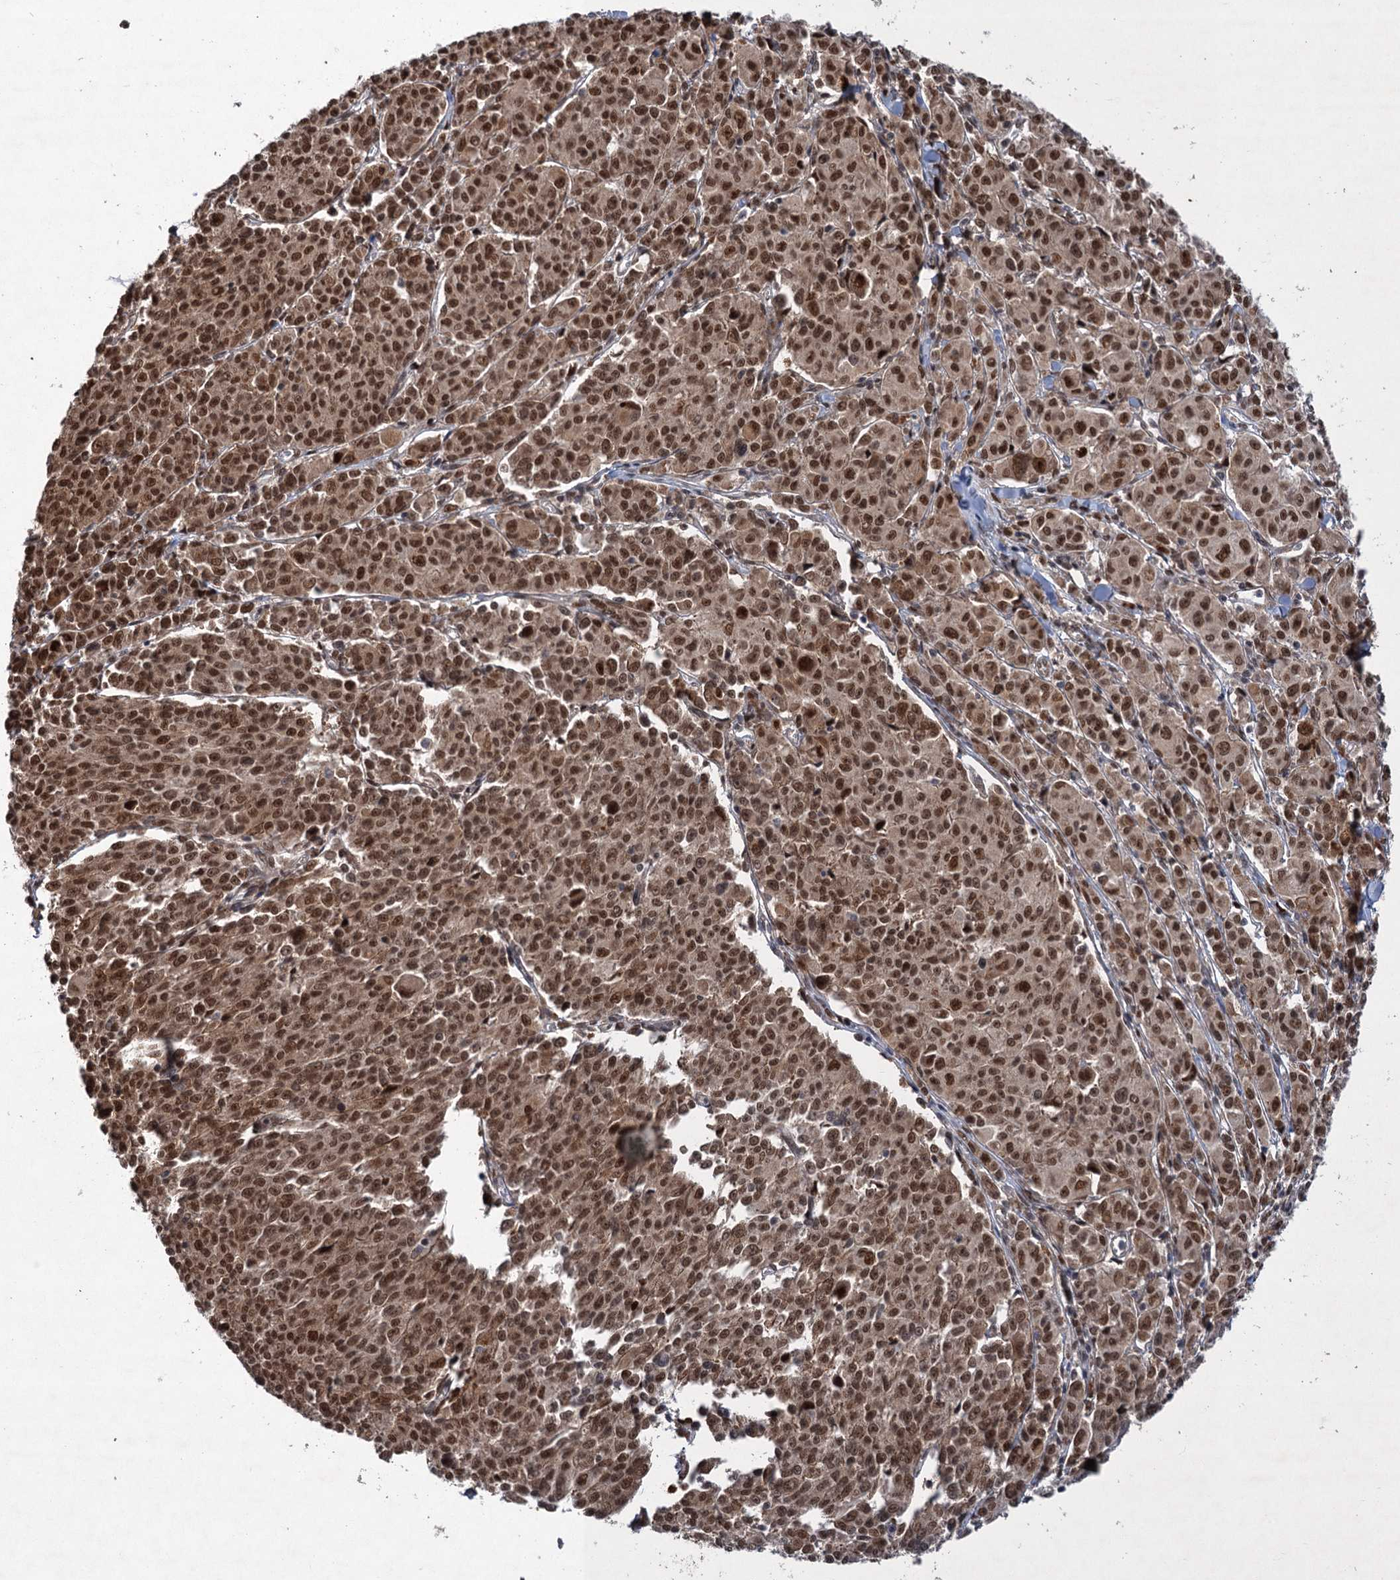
{"staining": {"intensity": "strong", "quantity": ">75%", "location": "cytoplasmic/membranous,nuclear"}, "tissue": "melanoma", "cell_type": "Tumor cells", "image_type": "cancer", "snomed": [{"axis": "morphology", "description": "Malignant melanoma, NOS"}, {"axis": "topography", "description": "Skin"}], "caption": "This histopathology image shows malignant melanoma stained with immunohistochemistry to label a protein in brown. The cytoplasmic/membranous and nuclear of tumor cells show strong positivity for the protein. Nuclei are counter-stained blue.", "gene": "TTC31", "patient": {"sex": "female", "age": 52}}